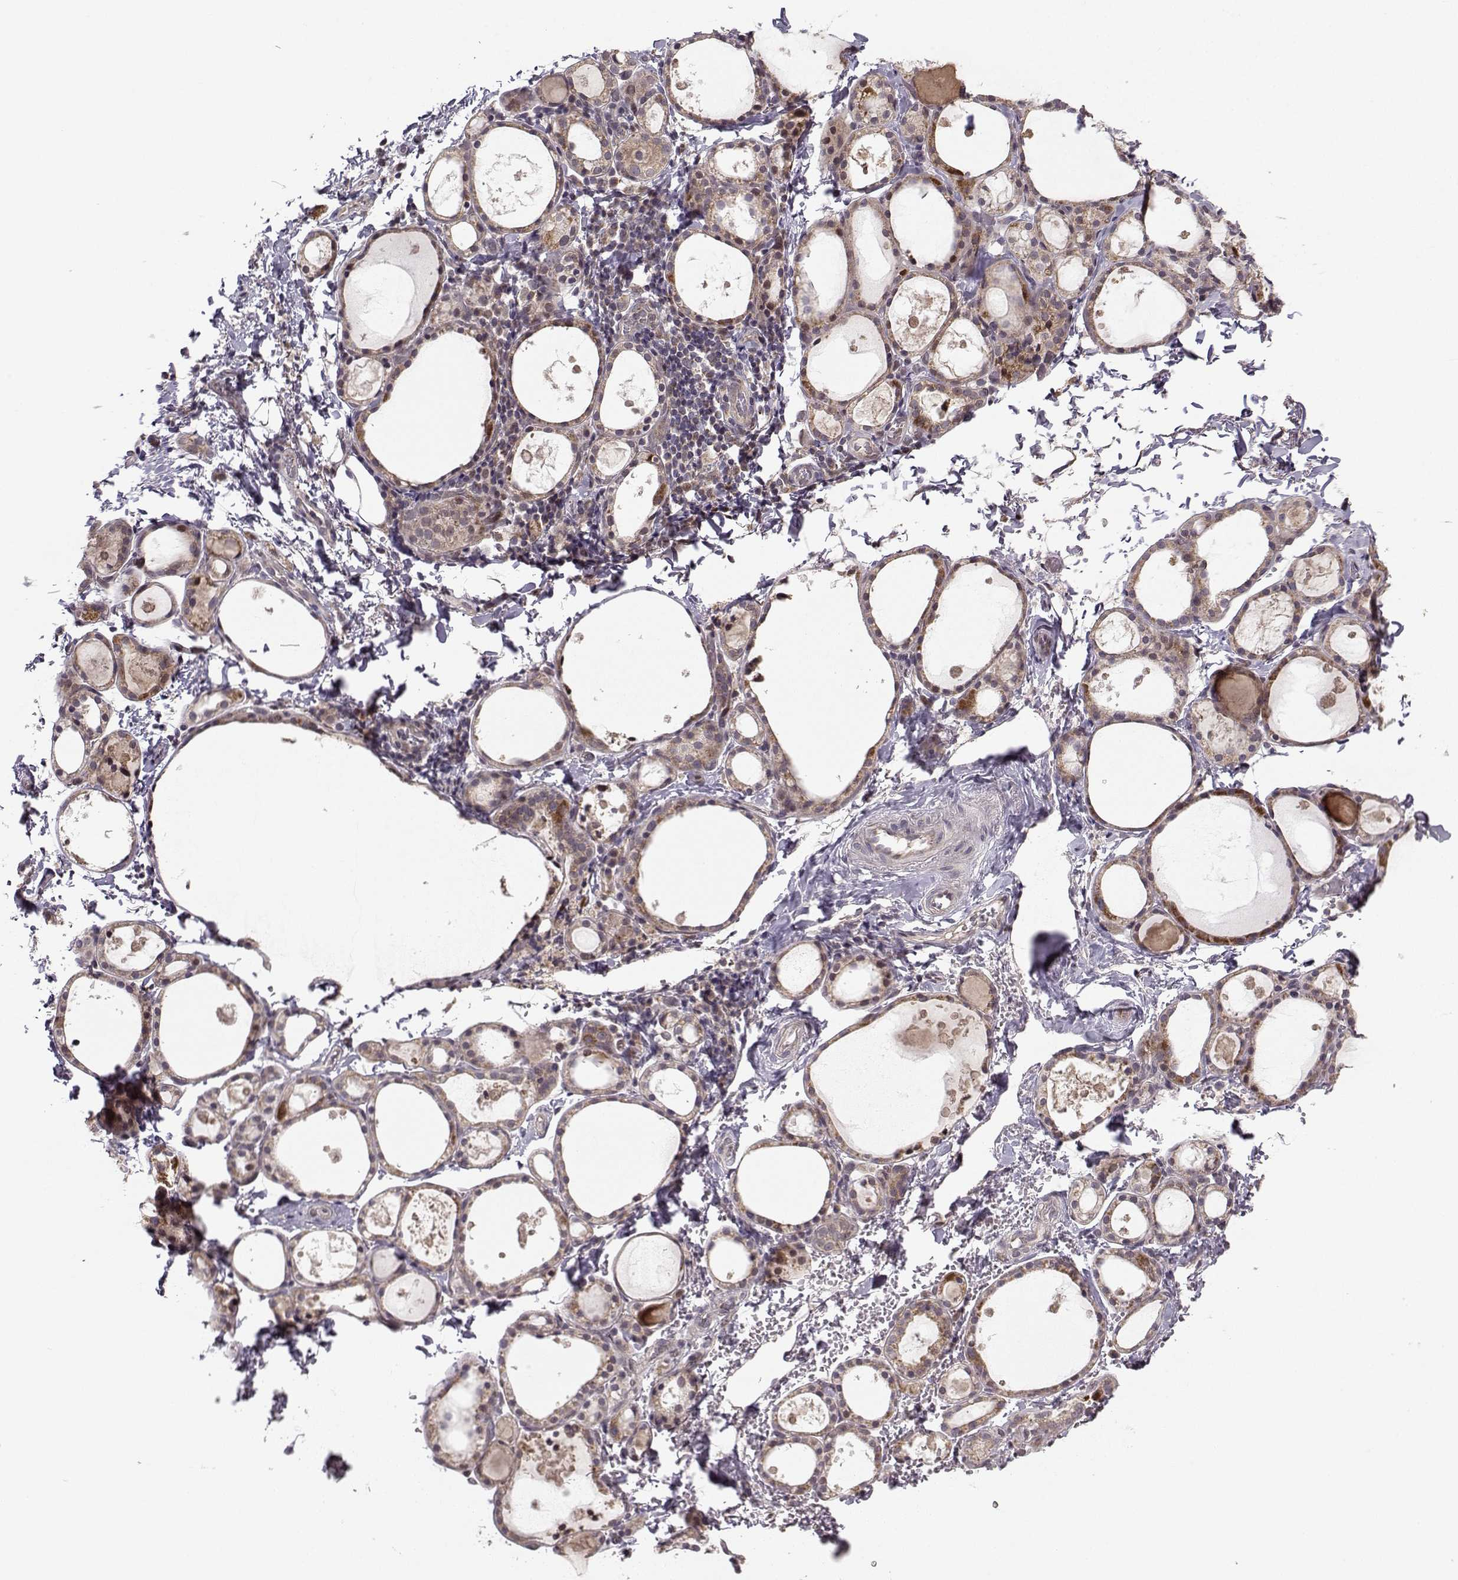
{"staining": {"intensity": "moderate", "quantity": ">75%", "location": "cytoplasmic/membranous"}, "tissue": "thyroid gland", "cell_type": "Glandular cells", "image_type": "normal", "snomed": [{"axis": "morphology", "description": "Normal tissue, NOS"}, {"axis": "topography", "description": "Thyroid gland"}], "caption": "Brown immunohistochemical staining in normal human thyroid gland displays moderate cytoplasmic/membranous expression in about >75% of glandular cells.", "gene": "NECAB3", "patient": {"sex": "male", "age": 68}}